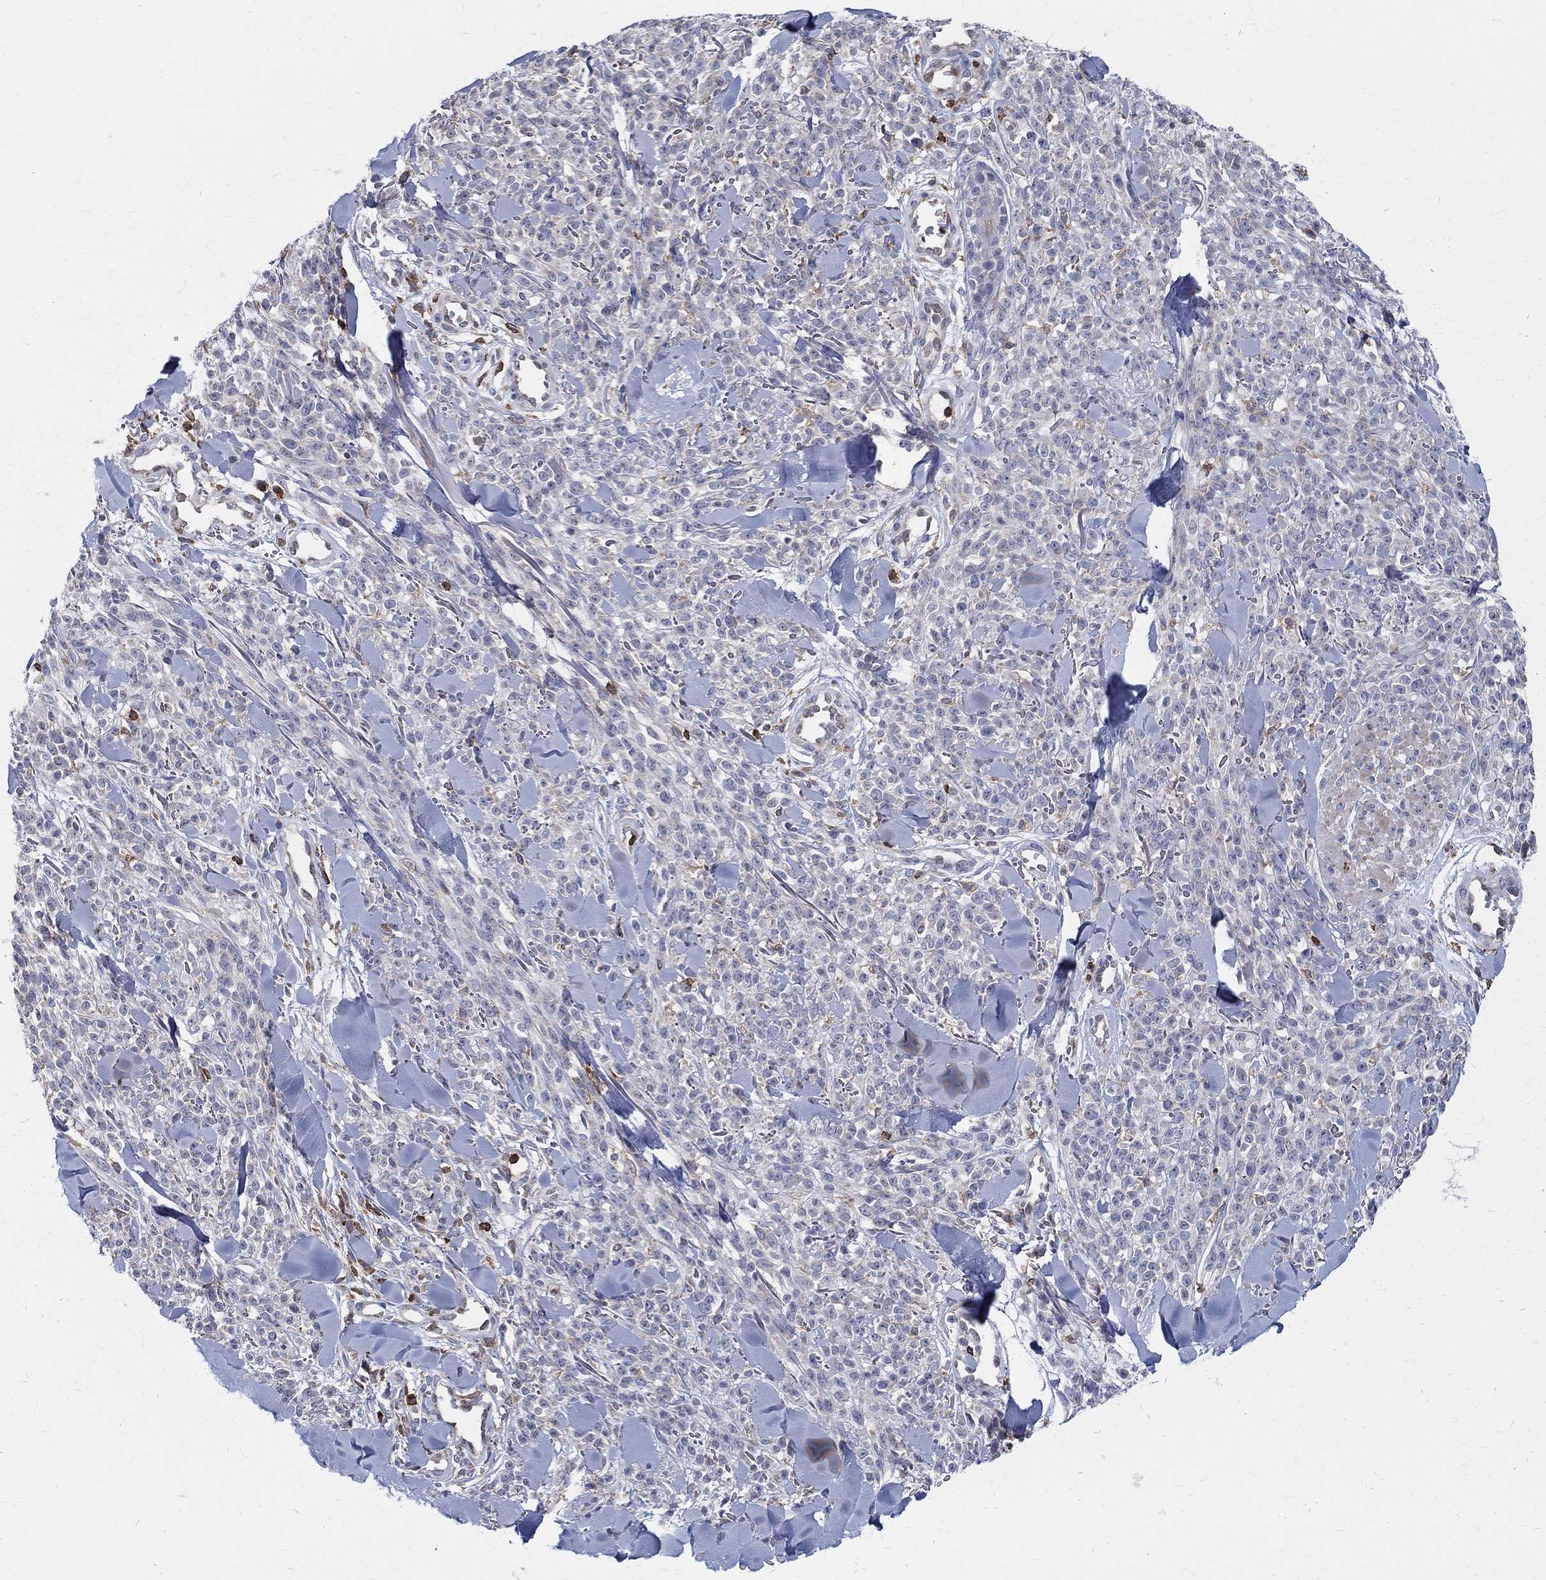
{"staining": {"intensity": "negative", "quantity": "none", "location": "none"}, "tissue": "melanoma", "cell_type": "Tumor cells", "image_type": "cancer", "snomed": [{"axis": "morphology", "description": "Malignant melanoma, NOS"}, {"axis": "topography", "description": "Skin"}, {"axis": "topography", "description": "Skin of trunk"}], "caption": "Histopathology image shows no protein expression in tumor cells of malignant melanoma tissue. (Stains: DAB (3,3'-diaminobenzidine) immunohistochemistry with hematoxylin counter stain, Microscopy: brightfield microscopy at high magnification).", "gene": "AGAP2", "patient": {"sex": "male", "age": 74}}